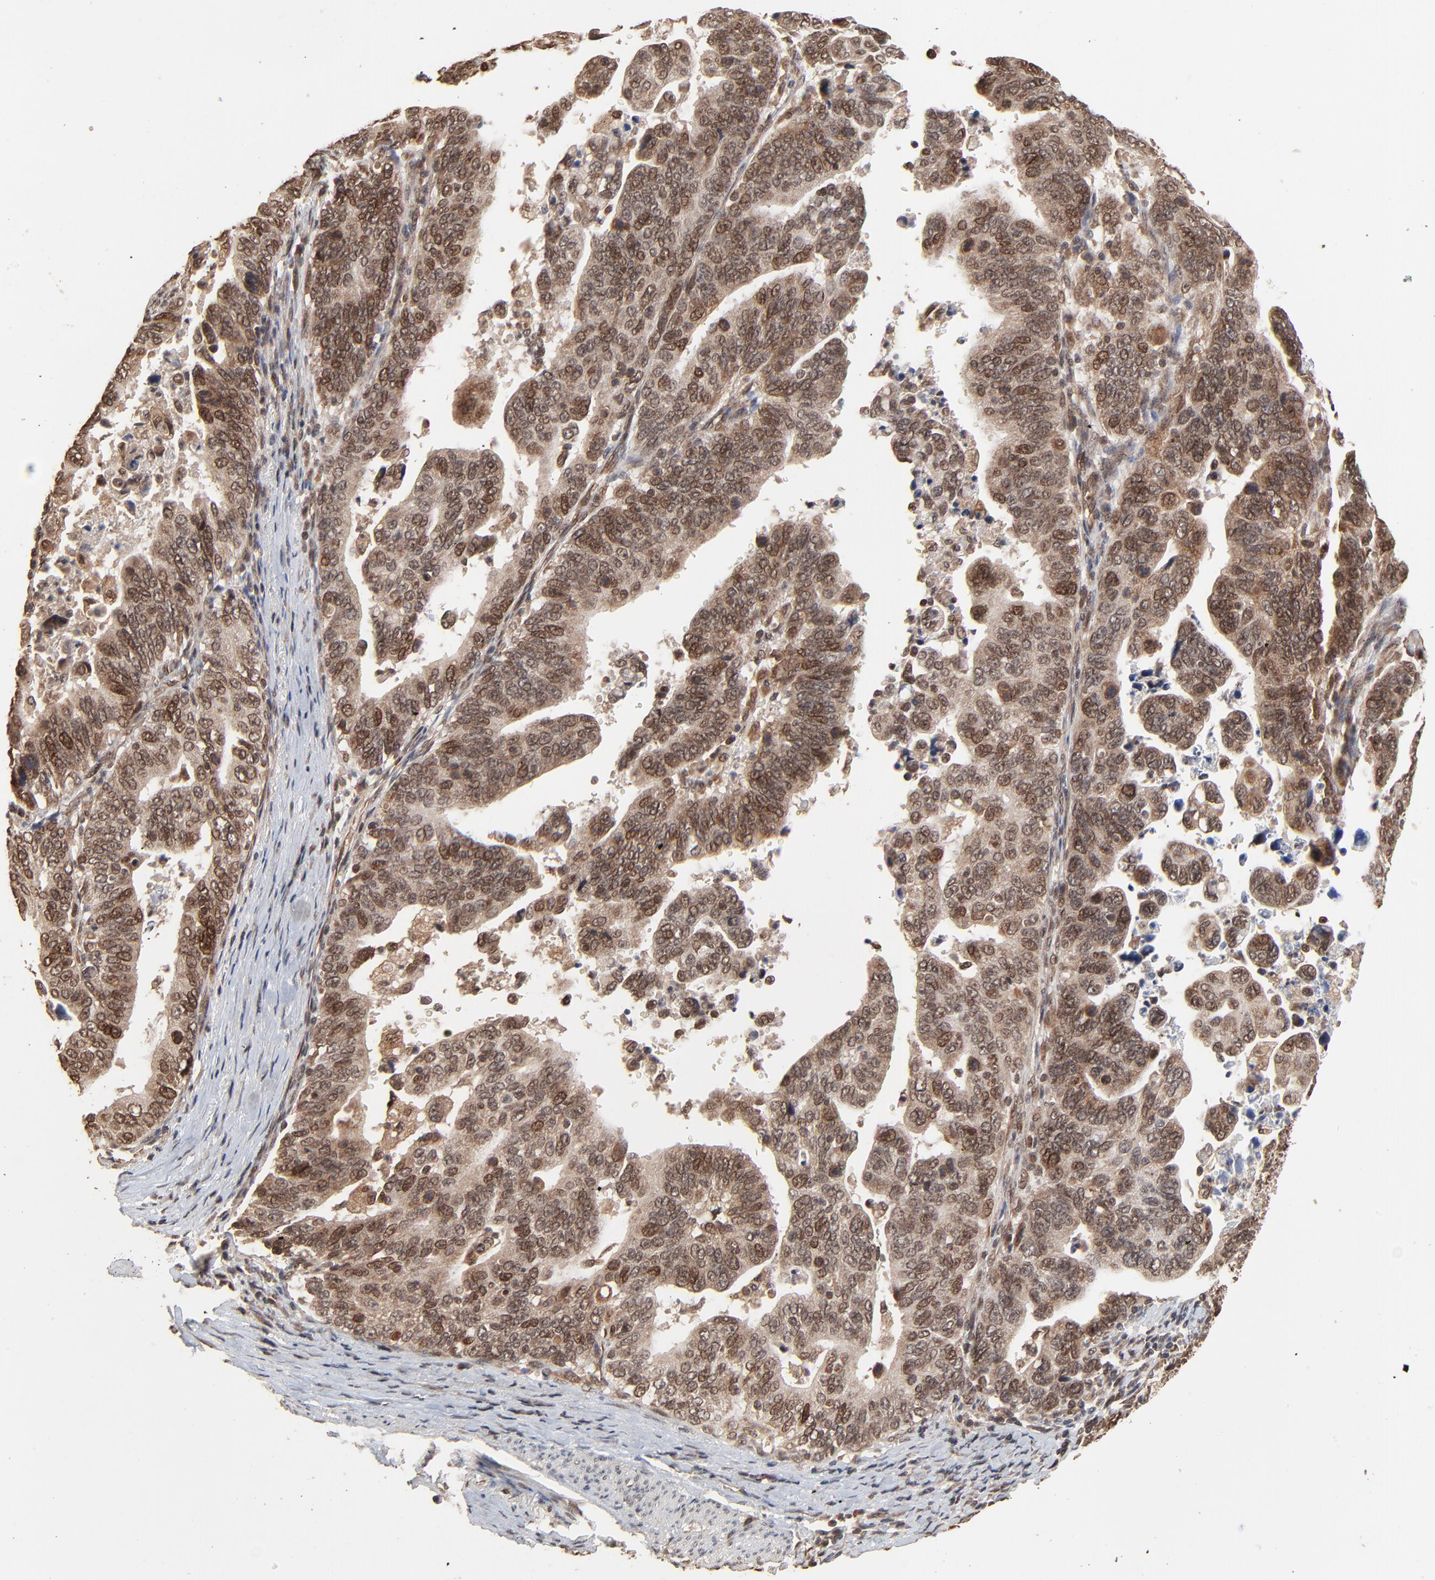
{"staining": {"intensity": "moderate", "quantity": ">75%", "location": "cytoplasmic/membranous,nuclear"}, "tissue": "stomach cancer", "cell_type": "Tumor cells", "image_type": "cancer", "snomed": [{"axis": "morphology", "description": "Adenocarcinoma, NOS"}, {"axis": "topography", "description": "Stomach, upper"}], "caption": "IHC of stomach adenocarcinoma displays medium levels of moderate cytoplasmic/membranous and nuclear positivity in approximately >75% of tumor cells.", "gene": "FAM227A", "patient": {"sex": "female", "age": 50}}